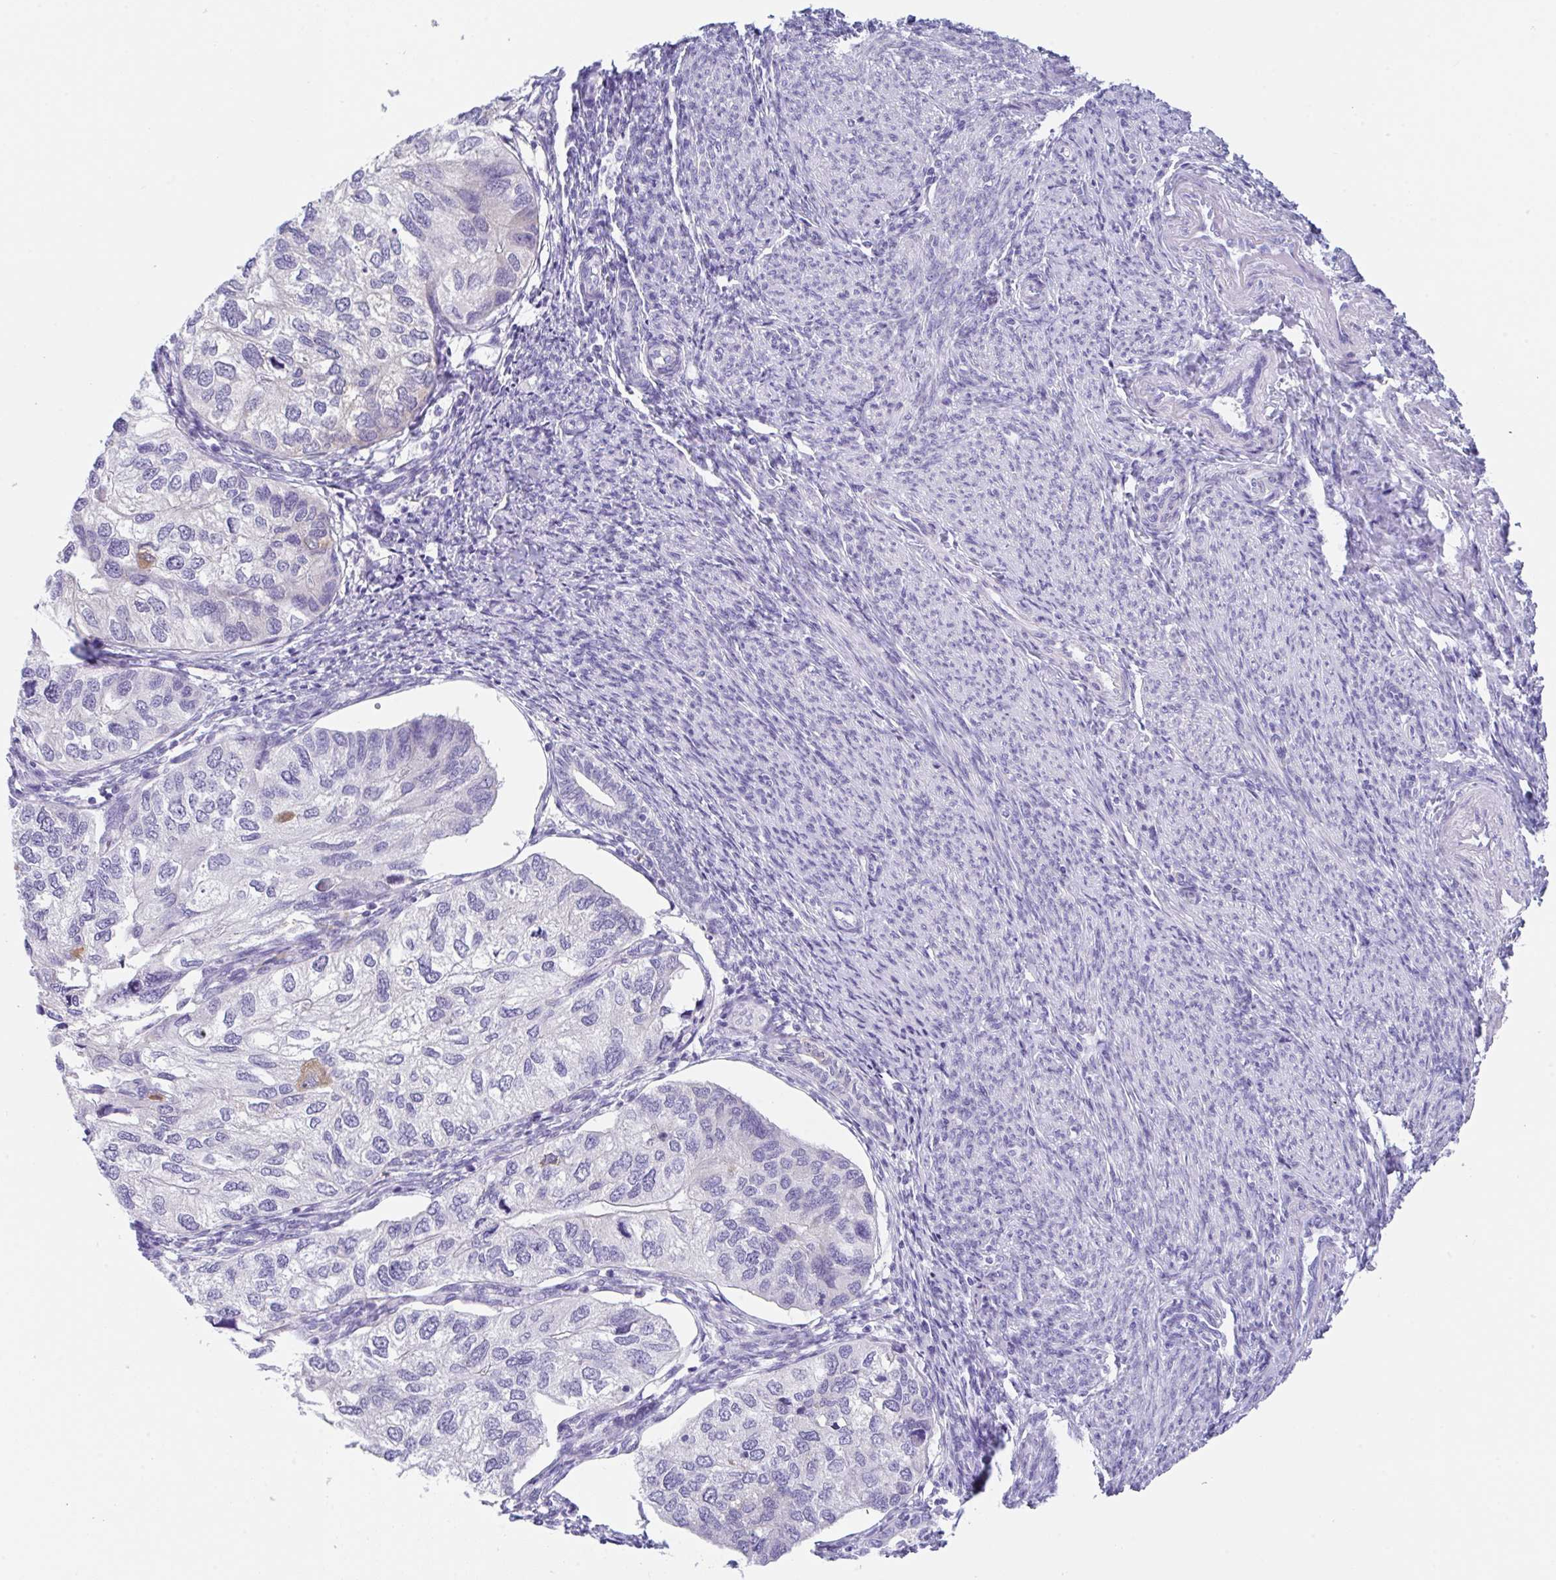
{"staining": {"intensity": "negative", "quantity": "none", "location": "none"}, "tissue": "endometrial cancer", "cell_type": "Tumor cells", "image_type": "cancer", "snomed": [{"axis": "morphology", "description": "Carcinoma, NOS"}, {"axis": "topography", "description": "Uterus"}], "caption": "Tumor cells are negative for protein expression in human endometrial cancer (carcinoma).", "gene": "TRAF4", "patient": {"sex": "female", "age": 76}}